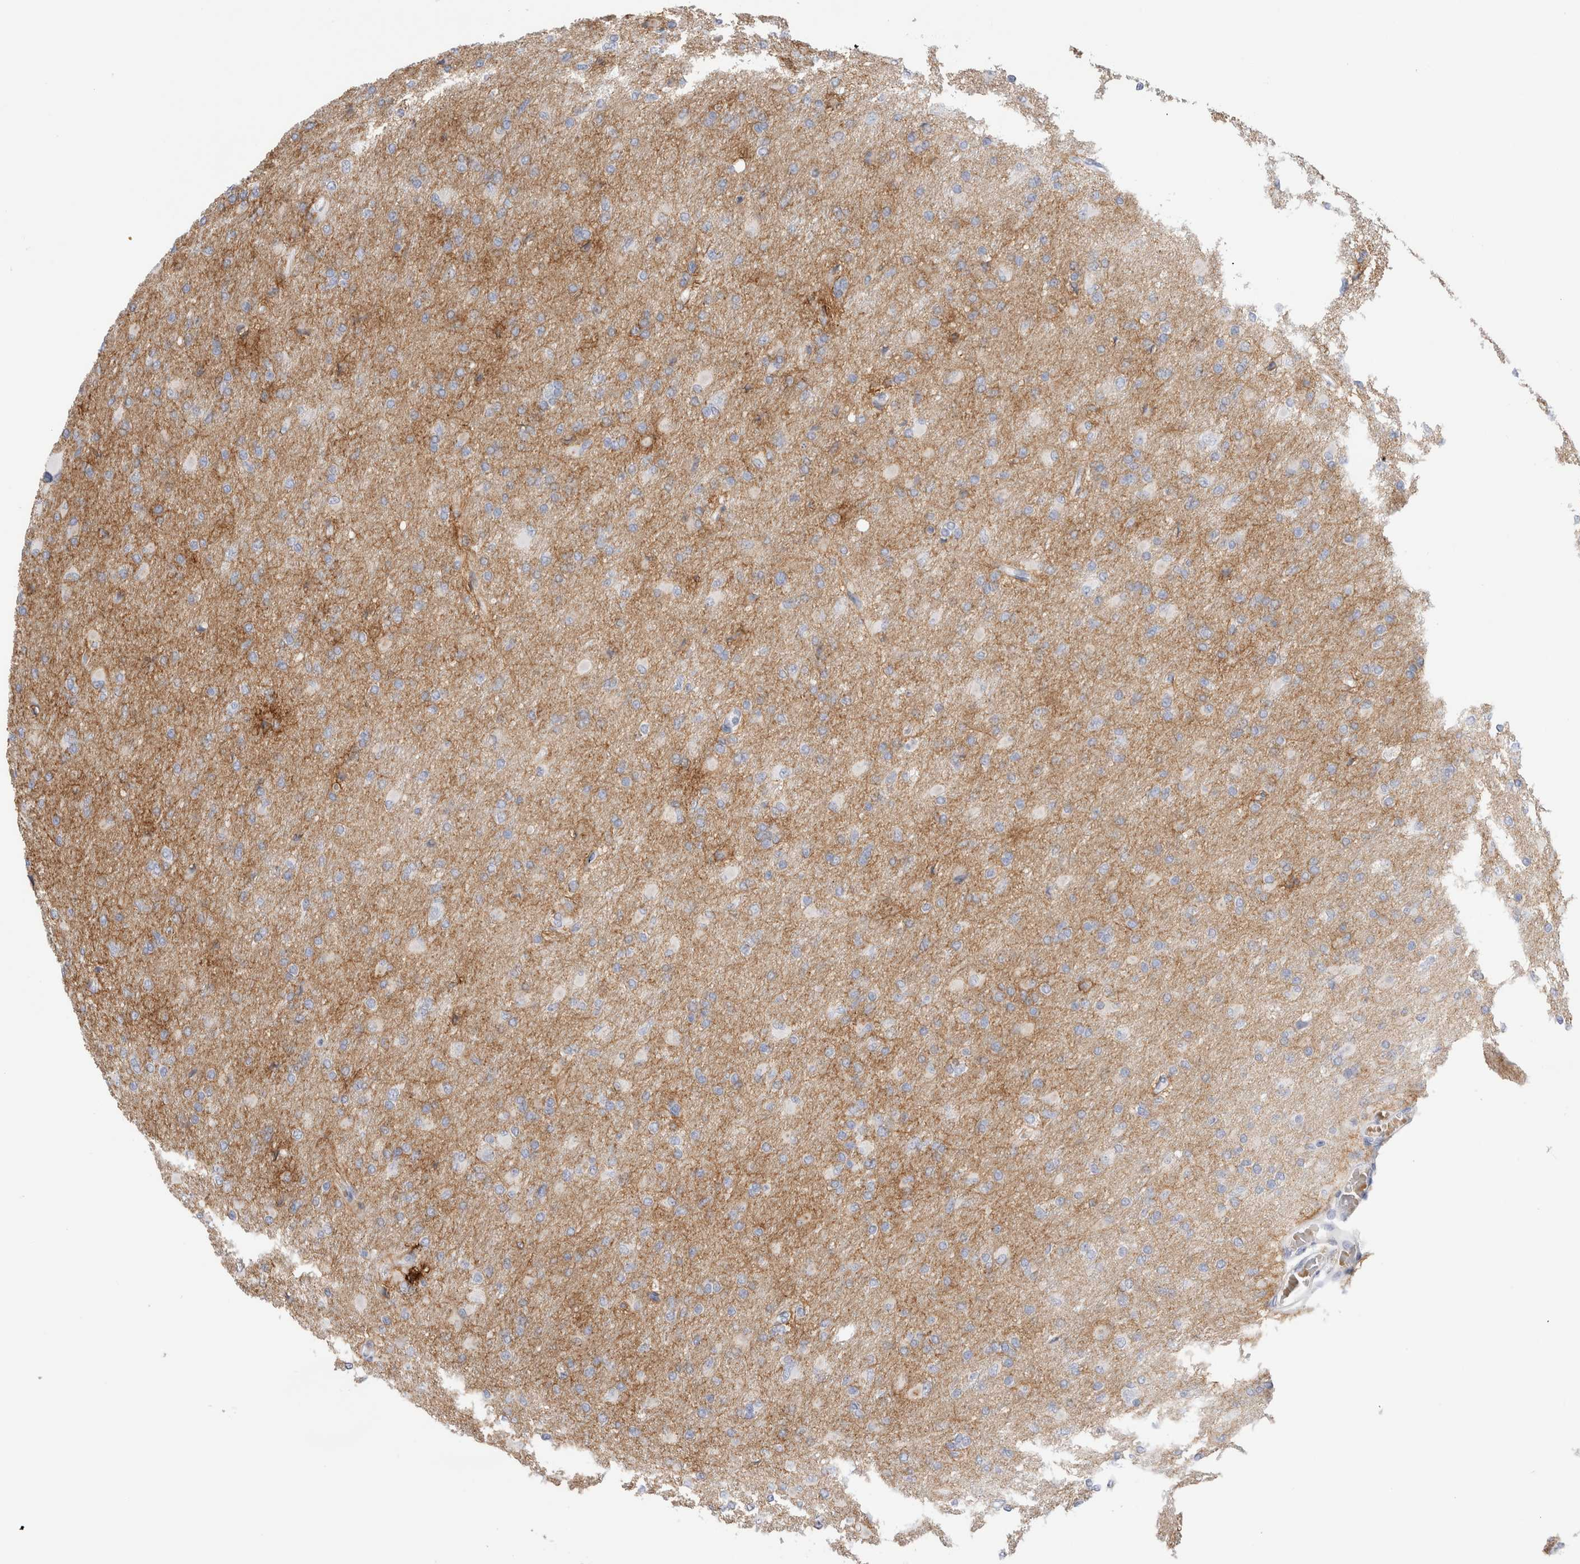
{"staining": {"intensity": "negative", "quantity": "none", "location": "none"}, "tissue": "glioma", "cell_type": "Tumor cells", "image_type": "cancer", "snomed": [{"axis": "morphology", "description": "Glioma, malignant, High grade"}, {"axis": "topography", "description": "Cerebral cortex"}], "caption": "This photomicrograph is of glioma stained with immunohistochemistry to label a protein in brown with the nuclei are counter-stained blue. There is no positivity in tumor cells.", "gene": "CD38", "patient": {"sex": "female", "age": 36}}